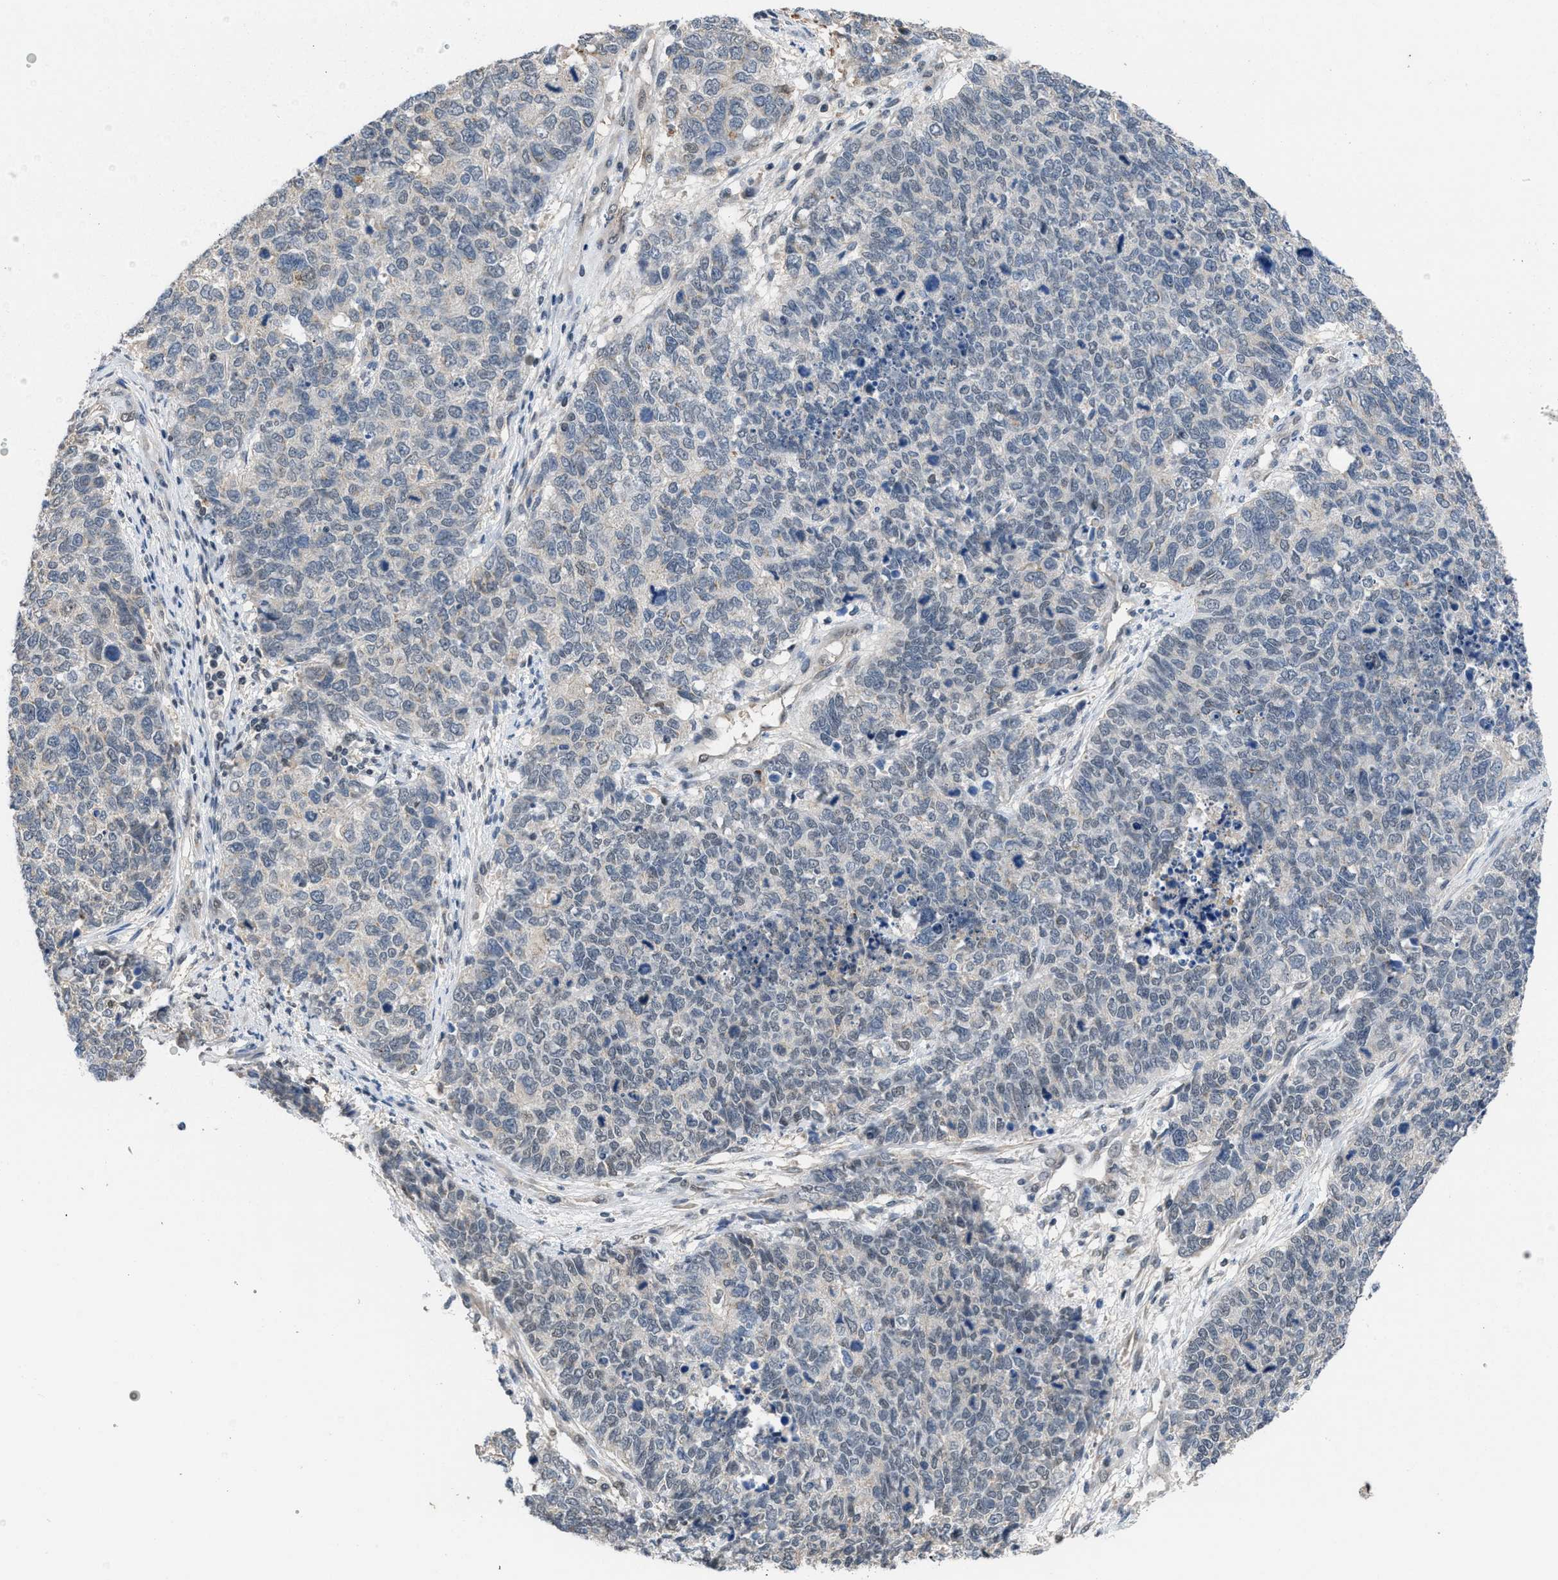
{"staining": {"intensity": "negative", "quantity": "none", "location": "none"}, "tissue": "cervical cancer", "cell_type": "Tumor cells", "image_type": "cancer", "snomed": [{"axis": "morphology", "description": "Squamous cell carcinoma, NOS"}, {"axis": "topography", "description": "Cervix"}], "caption": "A high-resolution micrograph shows immunohistochemistry (IHC) staining of cervical cancer (squamous cell carcinoma), which exhibits no significant staining in tumor cells.", "gene": "TERF2IP", "patient": {"sex": "female", "age": 63}}